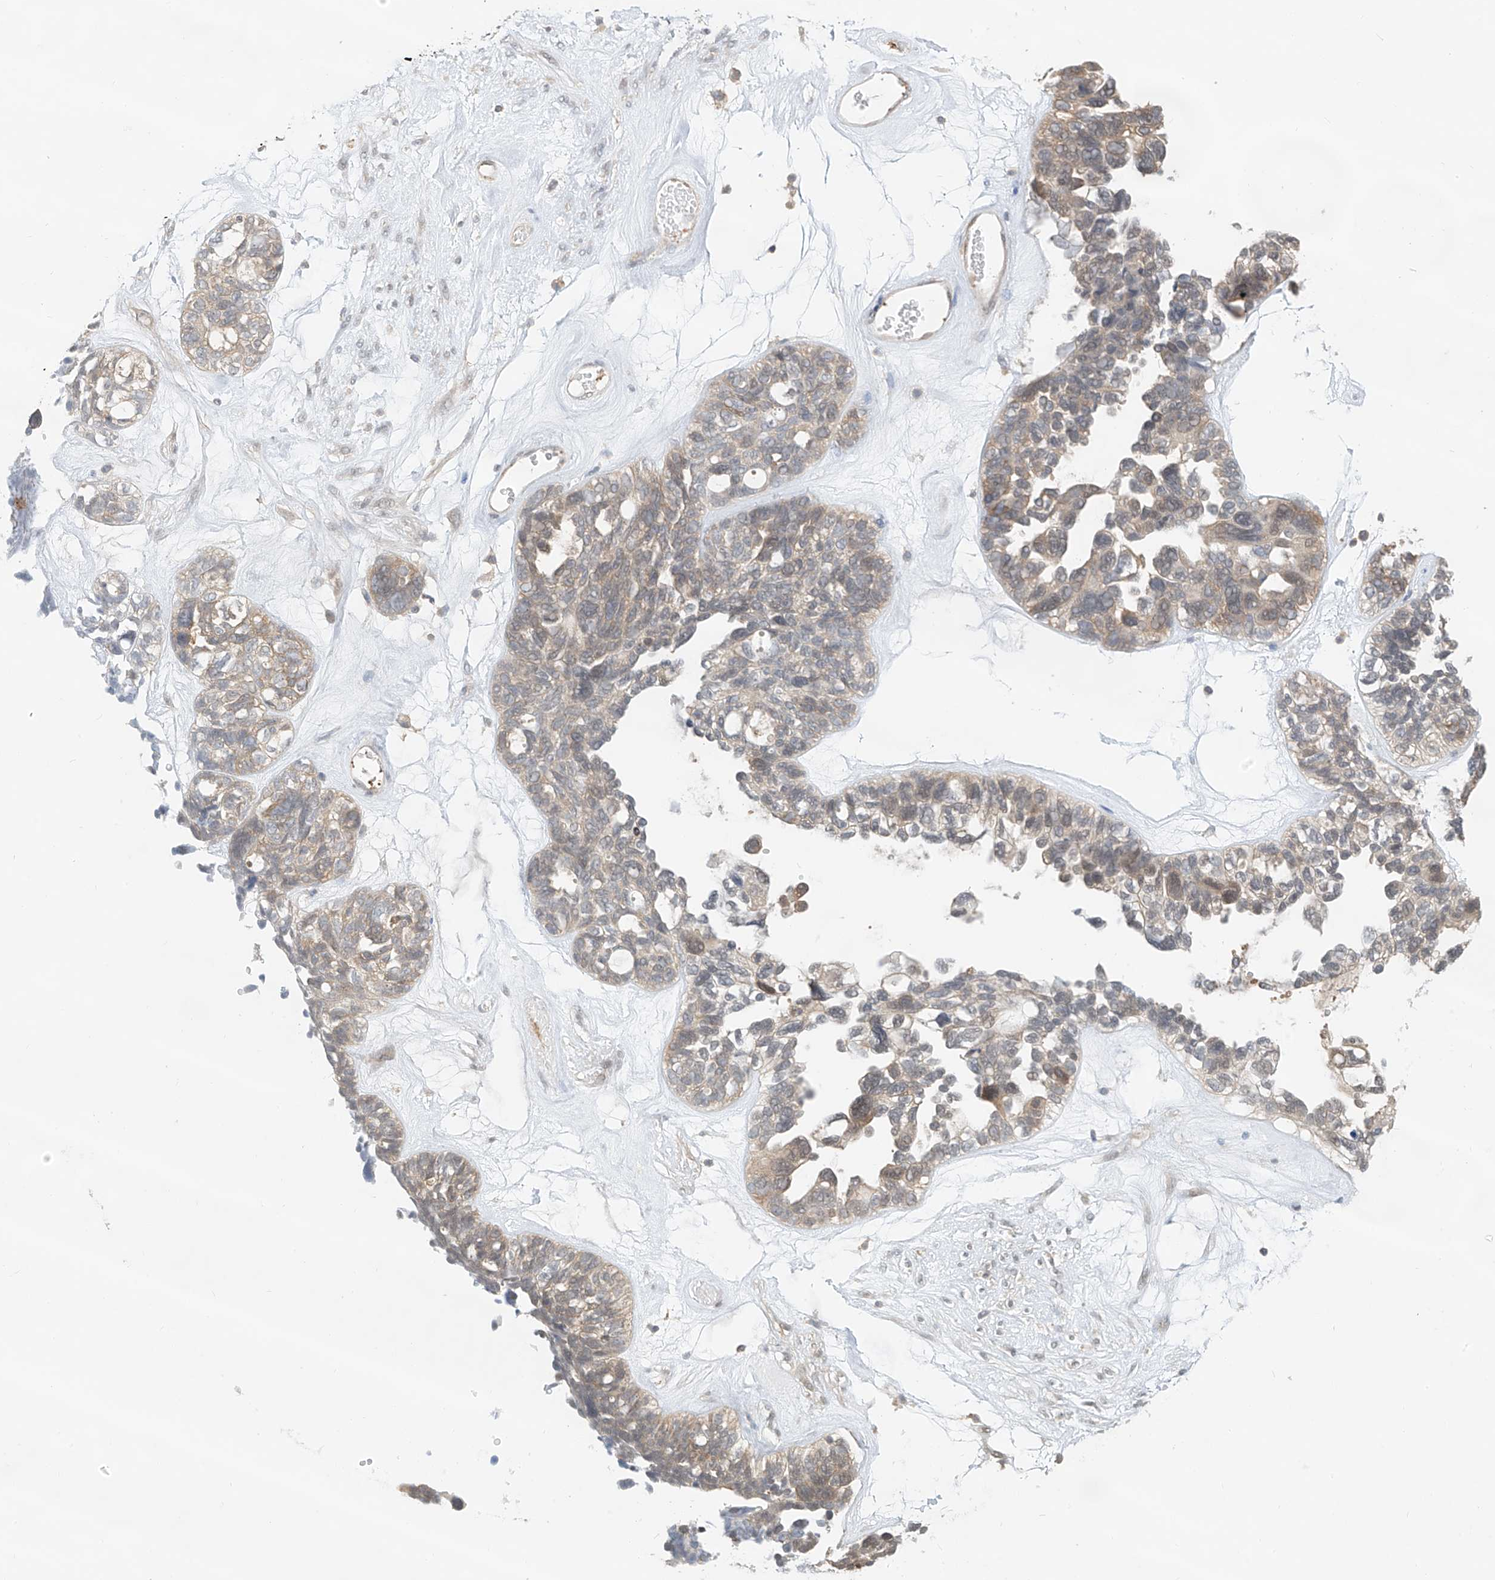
{"staining": {"intensity": "weak", "quantity": ">75%", "location": "cytoplasmic/membranous"}, "tissue": "ovarian cancer", "cell_type": "Tumor cells", "image_type": "cancer", "snomed": [{"axis": "morphology", "description": "Cystadenocarcinoma, serous, NOS"}, {"axis": "topography", "description": "Ovary"}], "caption": "About >75% of tumor cells in ovarian serous cystadenocarcinoma display weak cytoplasmic/membranous protein expression as visualized by brown immunohistochemical staining.", "gene": "PPA2", "patient": {"sex": "female", "age": 79}}